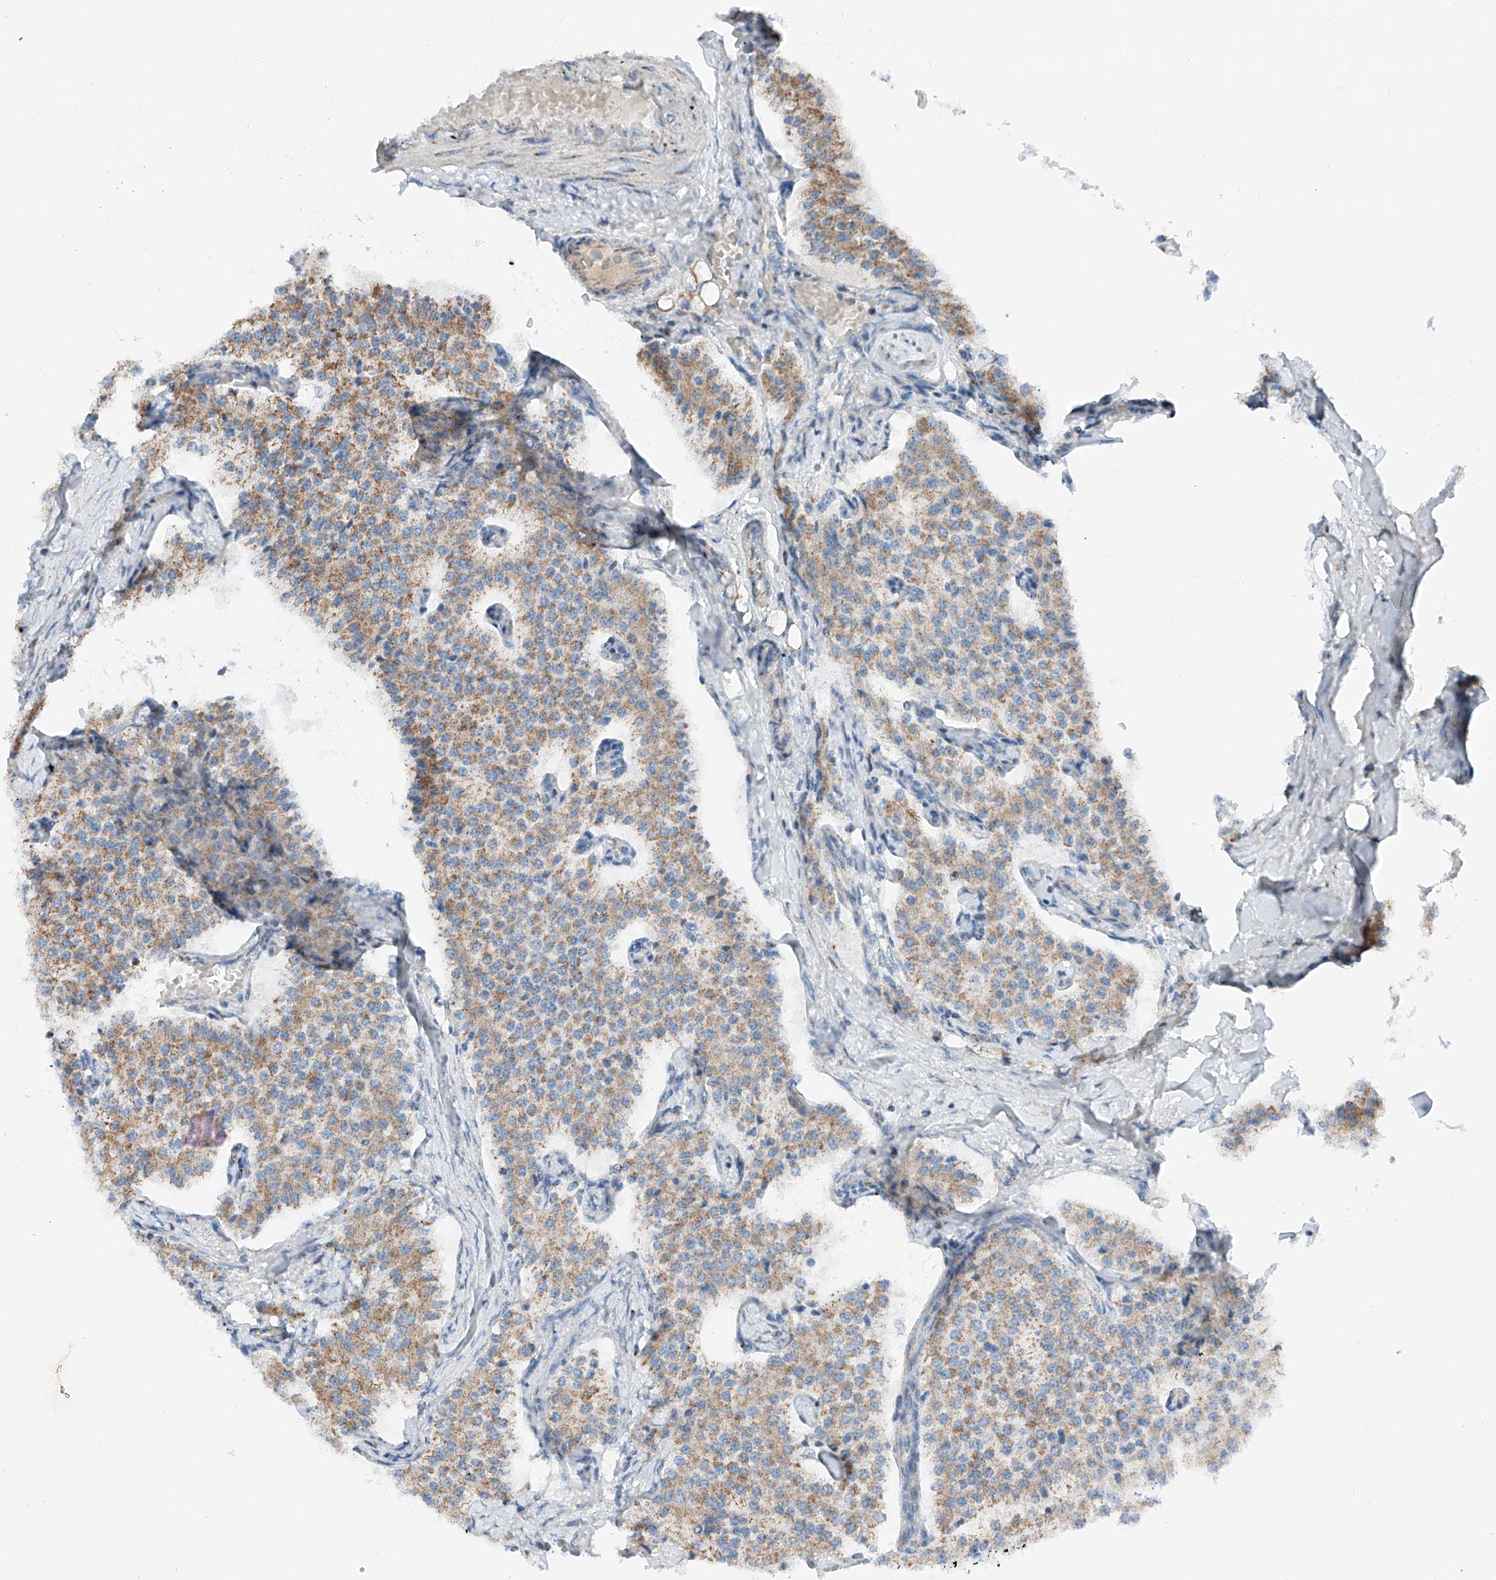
{"staining": {"intensity": "moderate", "quantity": ">75%", "location": "cytoplasmic/membranous"}, "tissue": "carcinoid", "cell_type": "Tumor cells", "image_type": "cancer", "snomed": [{"axis": "morphology", "description": "Carcinoid, malignant, NOS"}, {"axis": "topography", "description": "Colon"}], "caption": "An image showing moderate cytoplasmic/membranous positivity in about >75% of tumor cells in malignant carcinoid, as visualized by brown immunohistochemical staining.", "gene": "MRAP", "patient": {"sex": "female", "age": 52}}